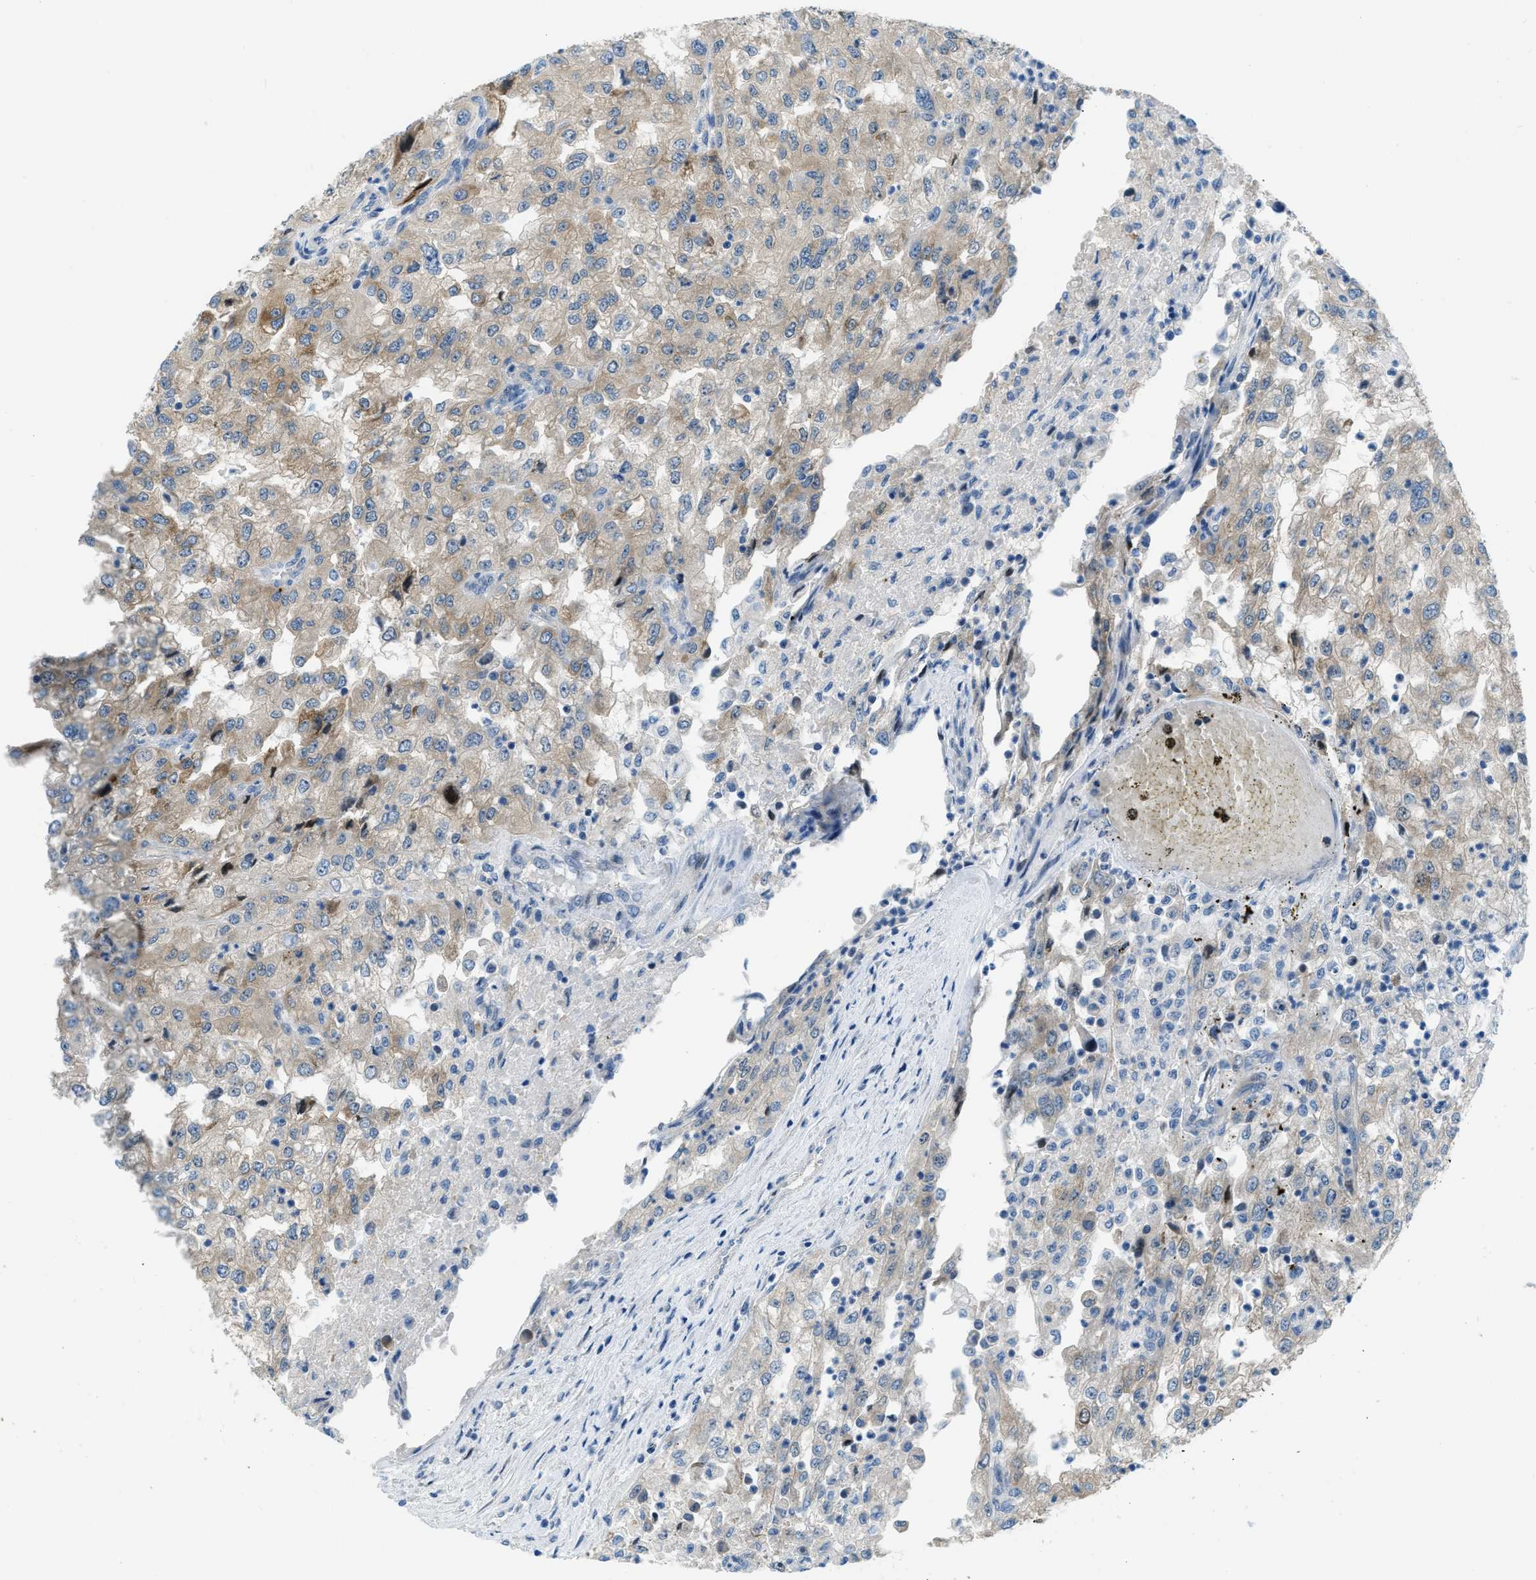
{"staining": {"intensity": "weak", "quantity": ">75%", "location": "cytoplasmic/membranous"}, "tissue": "renal cancer", "cell_type": "Tumor cells", "image_type": "cancer", "snomed": [{"axis": "morphology", "description": "Adenocarcinoma, NOS"}, {"axis": "topography", "description": "Kidney"}], "caption": "Immunohistochemistry (IHC) micrograph of neoplastic tissue: human renal cancer (adenocarcinoma) stained using IHC shows low levels of weak protein expression localized specifically in the cytoplasmic/membranous of tumor cells, appearing as a cytoplasmic/membranous brown color.", "gene": "PFKP", "patient": {"sex": "female", "age": 54}}